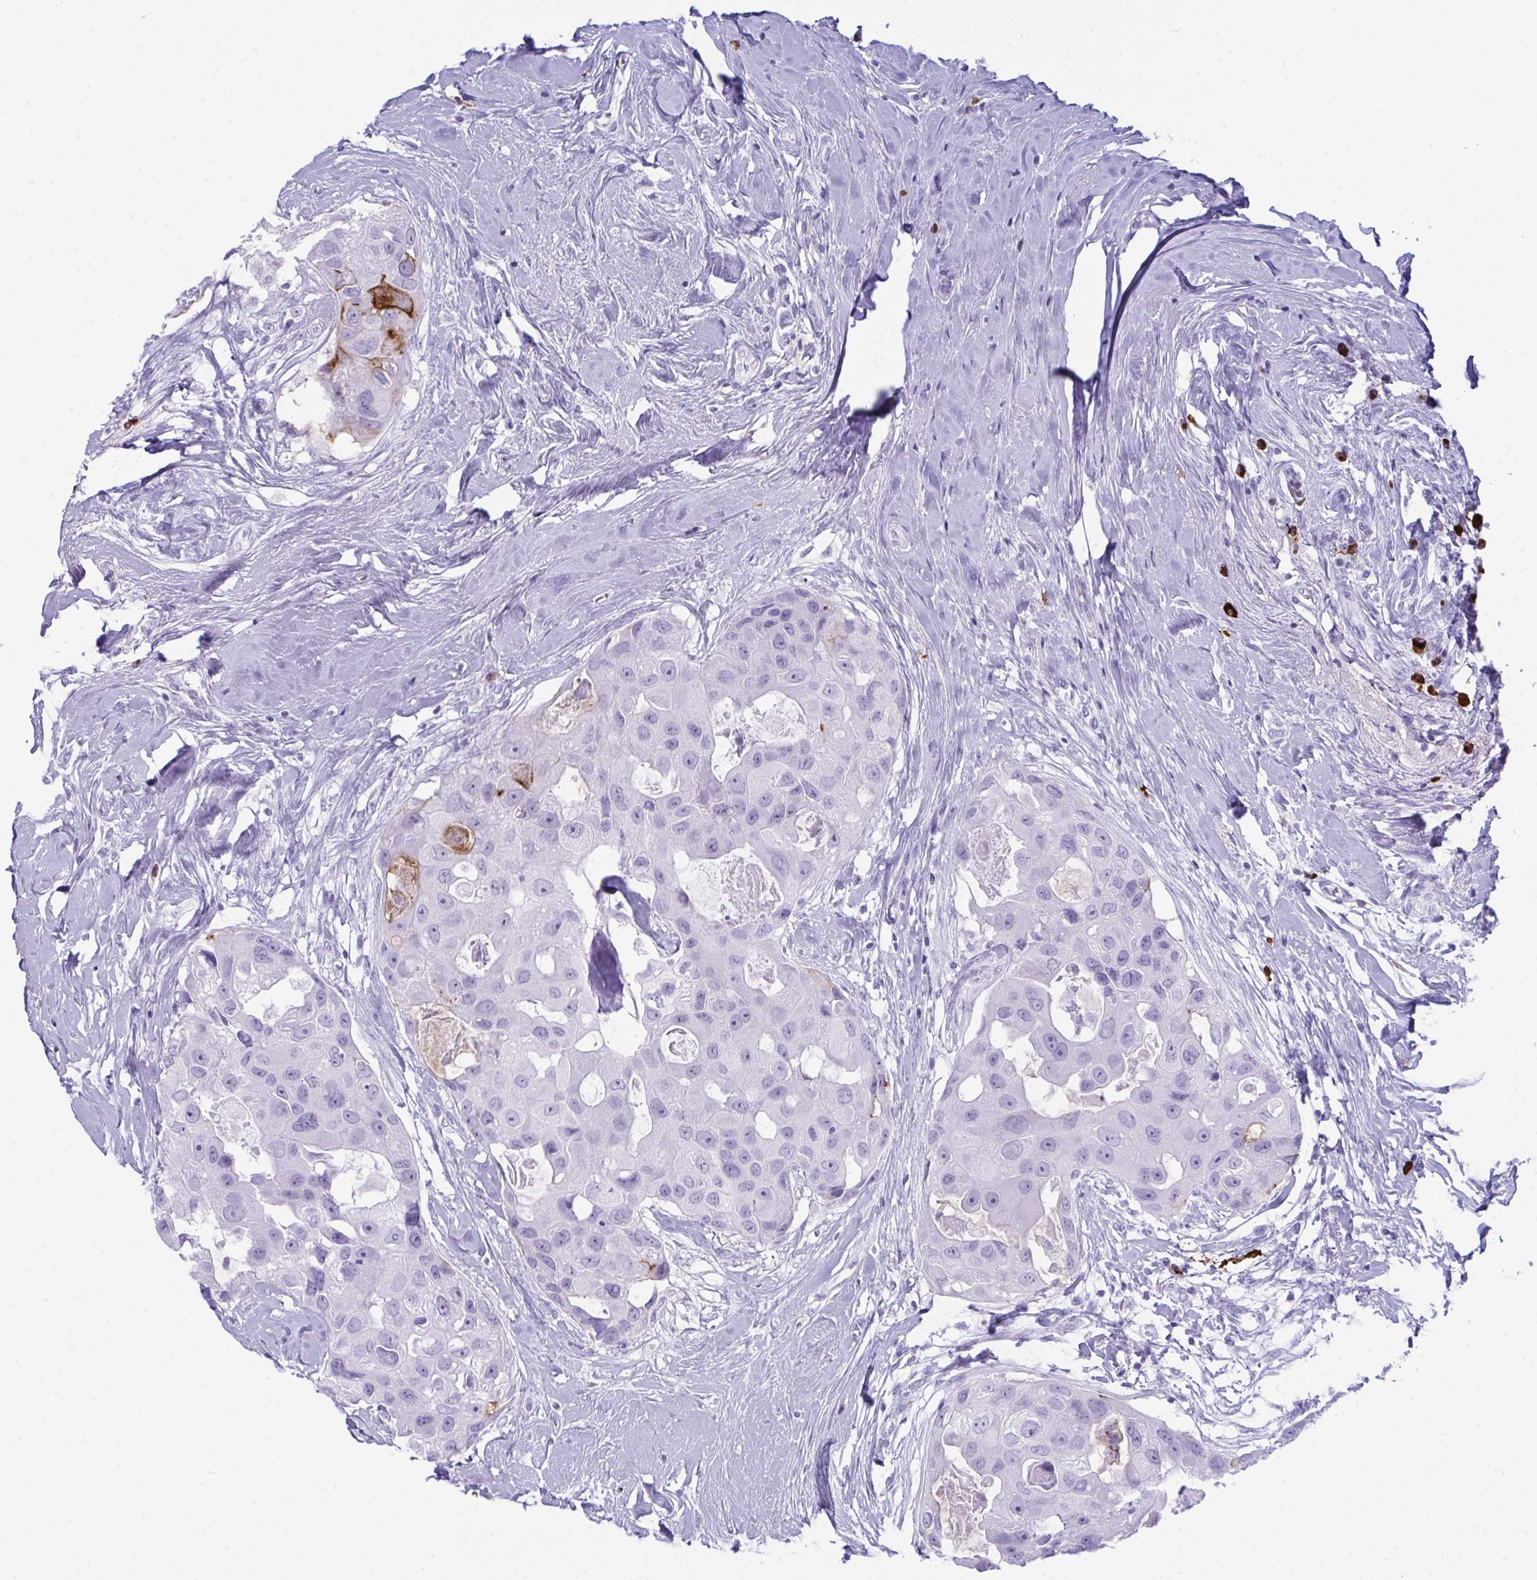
{"staining": {"intensity": "strong", "quantity": "<25%", "location": "cytoplasmic/membranous"}, "tissue": "breast cancer", "cell_type": "Tumor cells", "image_type": "cancer", "snomed": [{"axis": "morphology", "description": "Duct carcinoma"}, {"axis": "topography", "description": "Breast"}], "caption": "IHC (DAB) staining of breast cancer reveals strong cytoplasmic/membranous protein staining in about <25% of tumor cells.", "gene": "JCHAIN", "patient": {"sex": "female", "age": 43}}